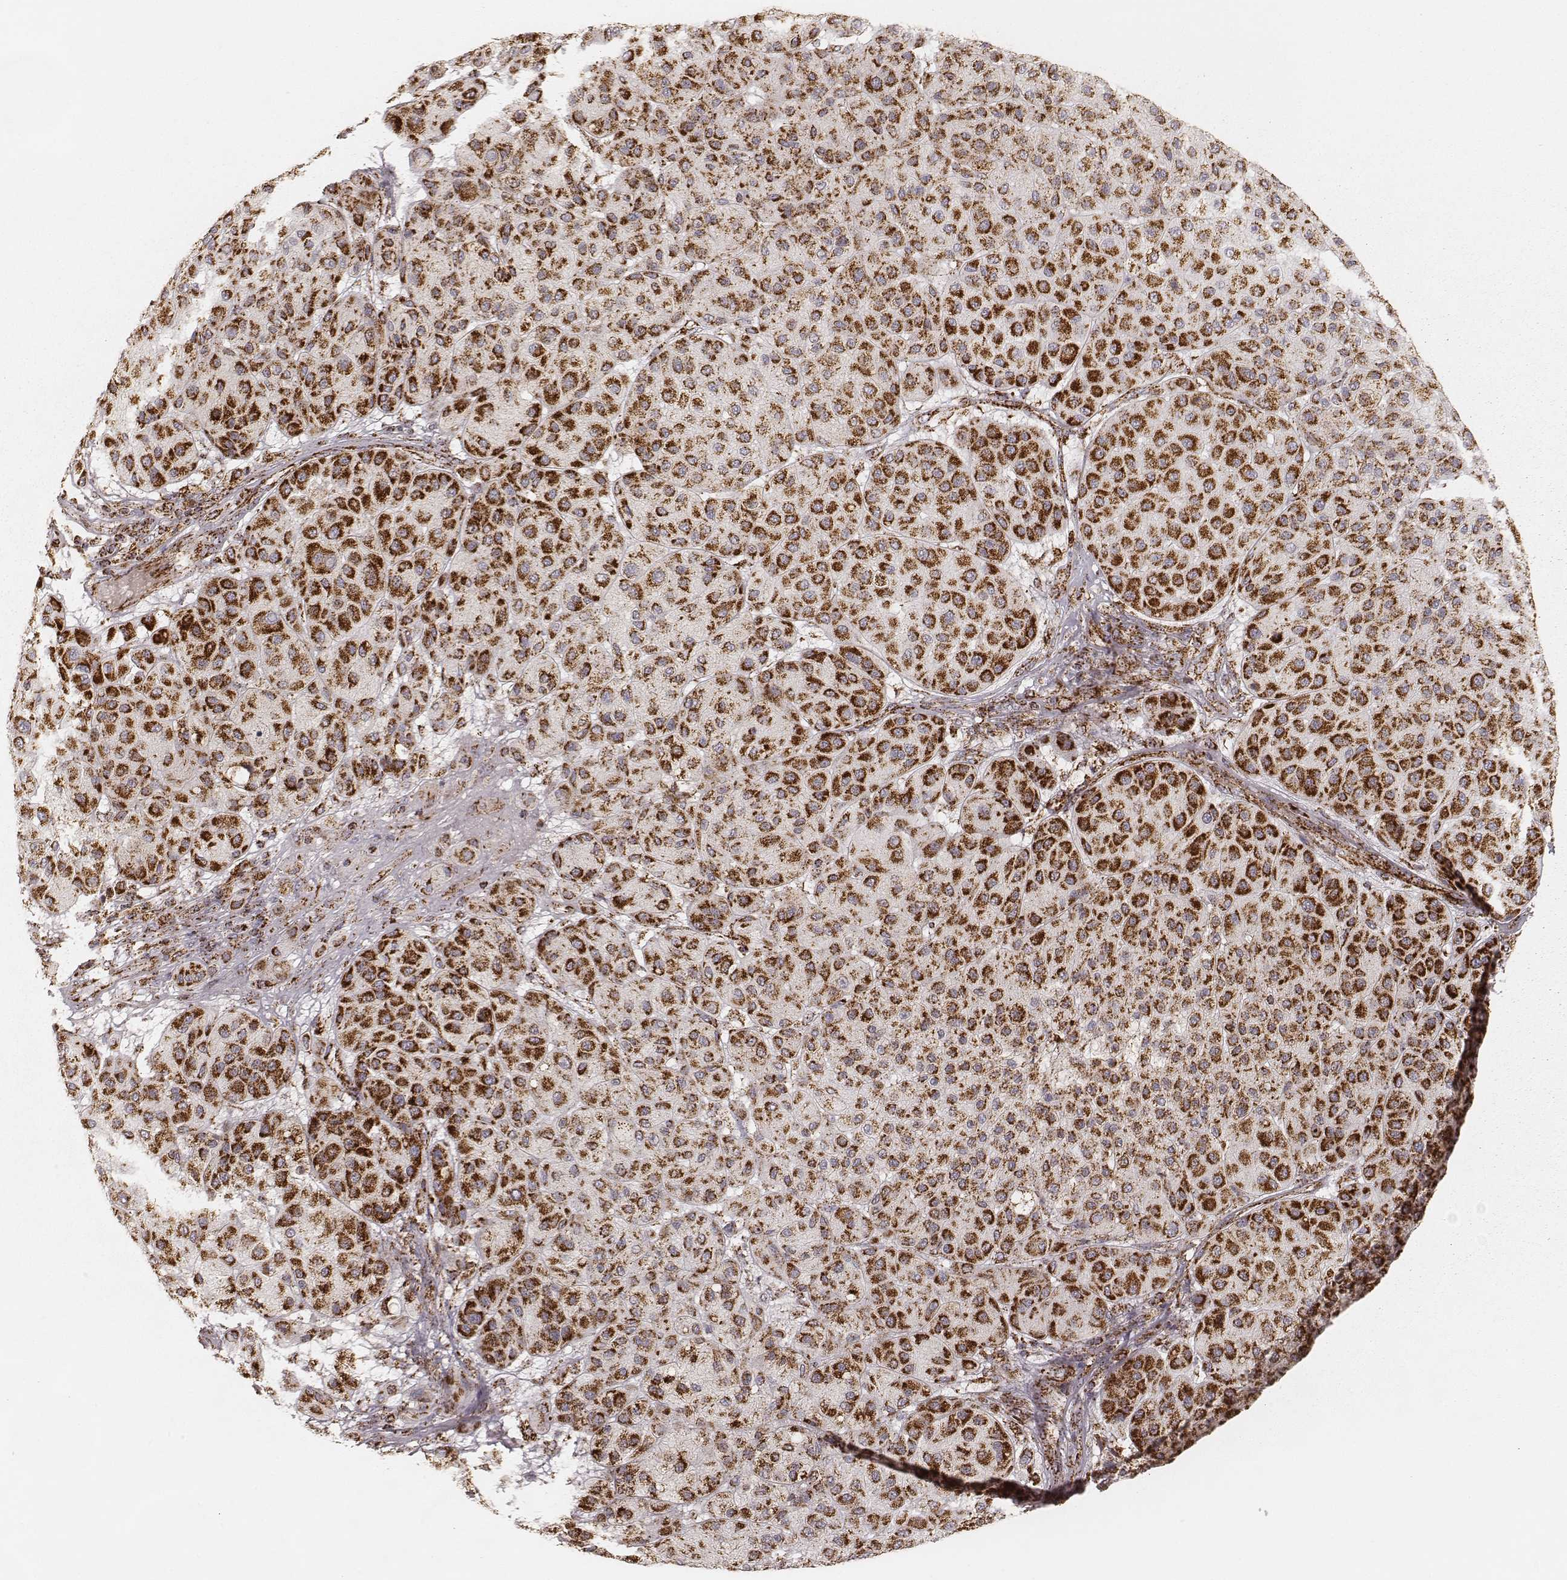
{"staining": {"intensity": "strong", "quantity": ">75%", "location": "cytoplasmic/membranous"}, "tissue": "melanoma", "cell_type": "Tumor cells", "image_type": "cancer", "snomed": [{"axis": "morphology", "description": "Malignant melanoma, Metastatic site"}, {"axis": "topography", "description": "Smooth muscle"}], "caption": "Immunohistochemistry (IHC) staining of melanoma, which shows high levels of strong cytoplasmic/membranous expression in about >75% of tumor cells indicating strong cytoplasmic/membranous protein positivity. The staining was performed using DAB (brown) for protein detection and nuclei were counterstained in hematoxylin (blue).", "gene": "CS", "patient": {"sex": "male", "age": 41}}